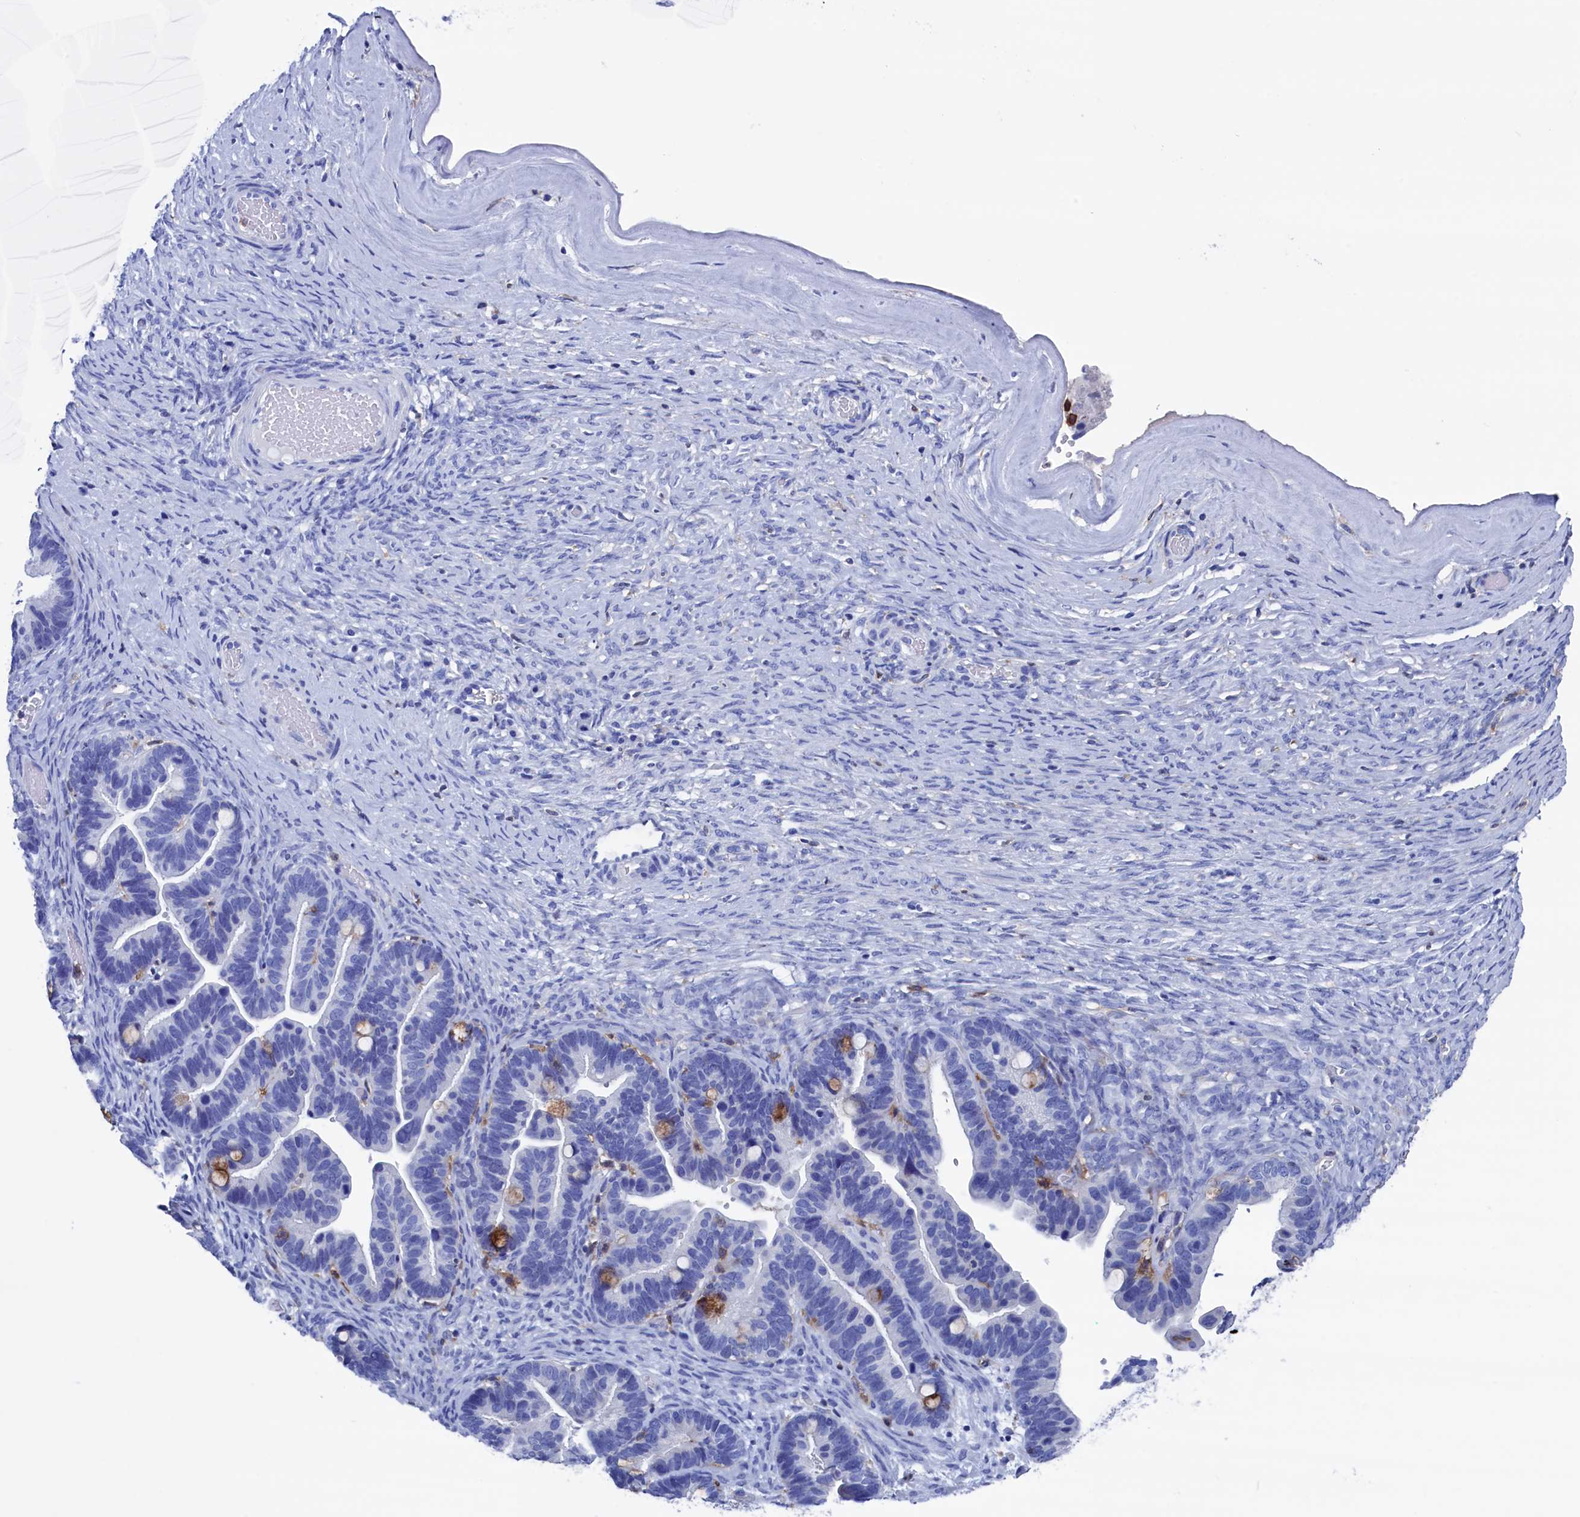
{"staining": {"intensity": "moderate", "quantity": "<25%", "location": "cytoplasmic/membranous"}, "tissue": "ovarian cancer", "cell_type": "Tumor cells", "image_type": "cancer", "snomed": [{"axis": "morphology", "description": "Cystadenocarcinoma, serous, NOS"}, {"axis": "topography", "description": "Ovary"}], "caption": "Tumor cells exhibit moderate cytoplasmic/membranous staining in about <25% of cells in ovarian serous cystadenocarcinoma.", "gene": "TYROBP", "patient": {"sex": "female", "age": 56}}